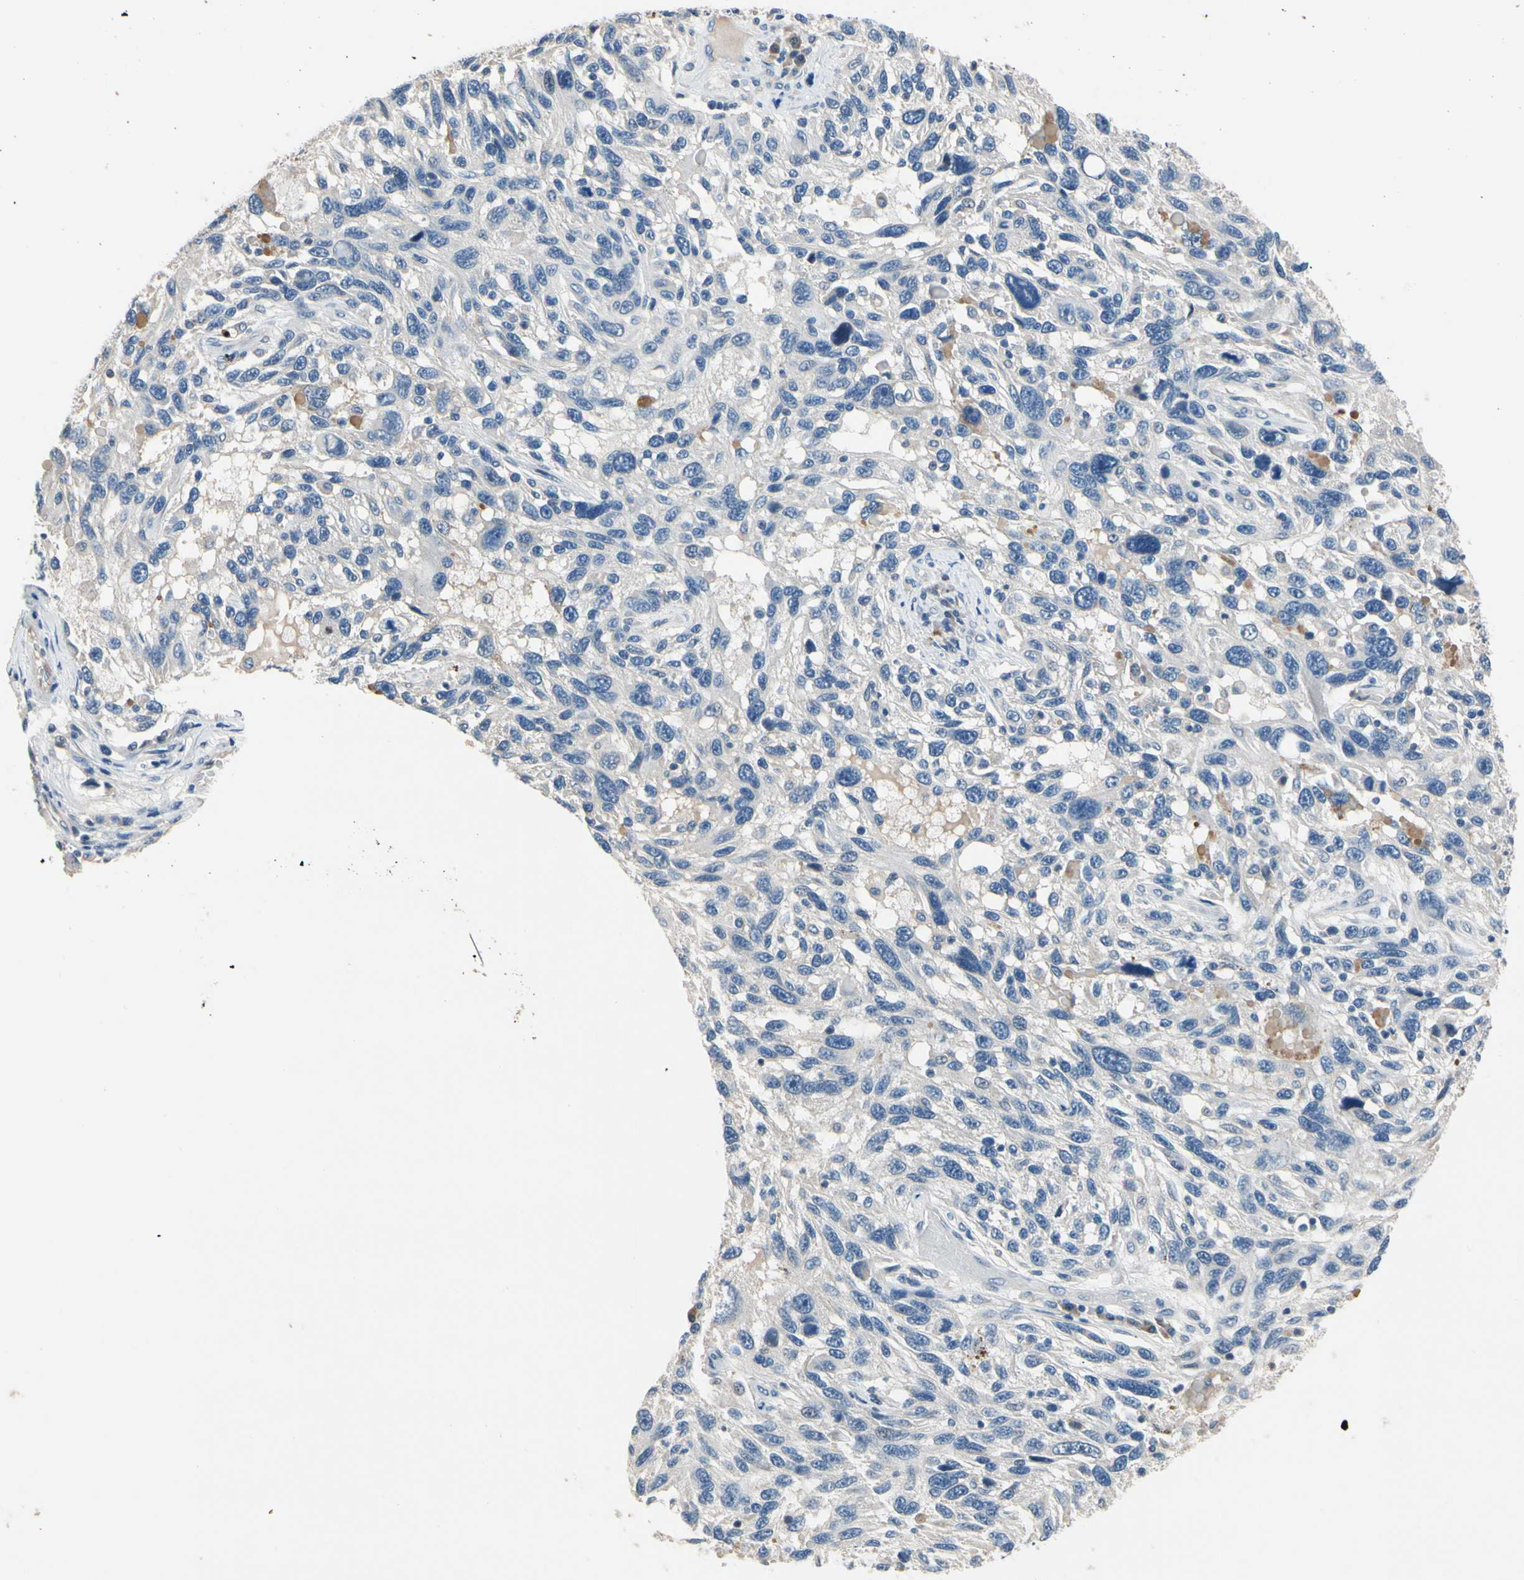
{"staining": {"intensity": "negative", "quantity": "none", "location": "none"}, "tissue": "melanoma", "cell_type": "Tumor cells", "image_type": "cancer", "snomed": [{"axis": "morphology", "description": "Malignant melanoma, NOS"}, {"axis": "topography", "description": "Skin"}], "caption": "IHC image of neoplastic tissue: human melanoma stained with DAB (3,3'-diaminobenzidine) displays no significant protein positivity in tumor cells.", "gene": "CPA3", "patient": {"sex": "male", "age": 53}}